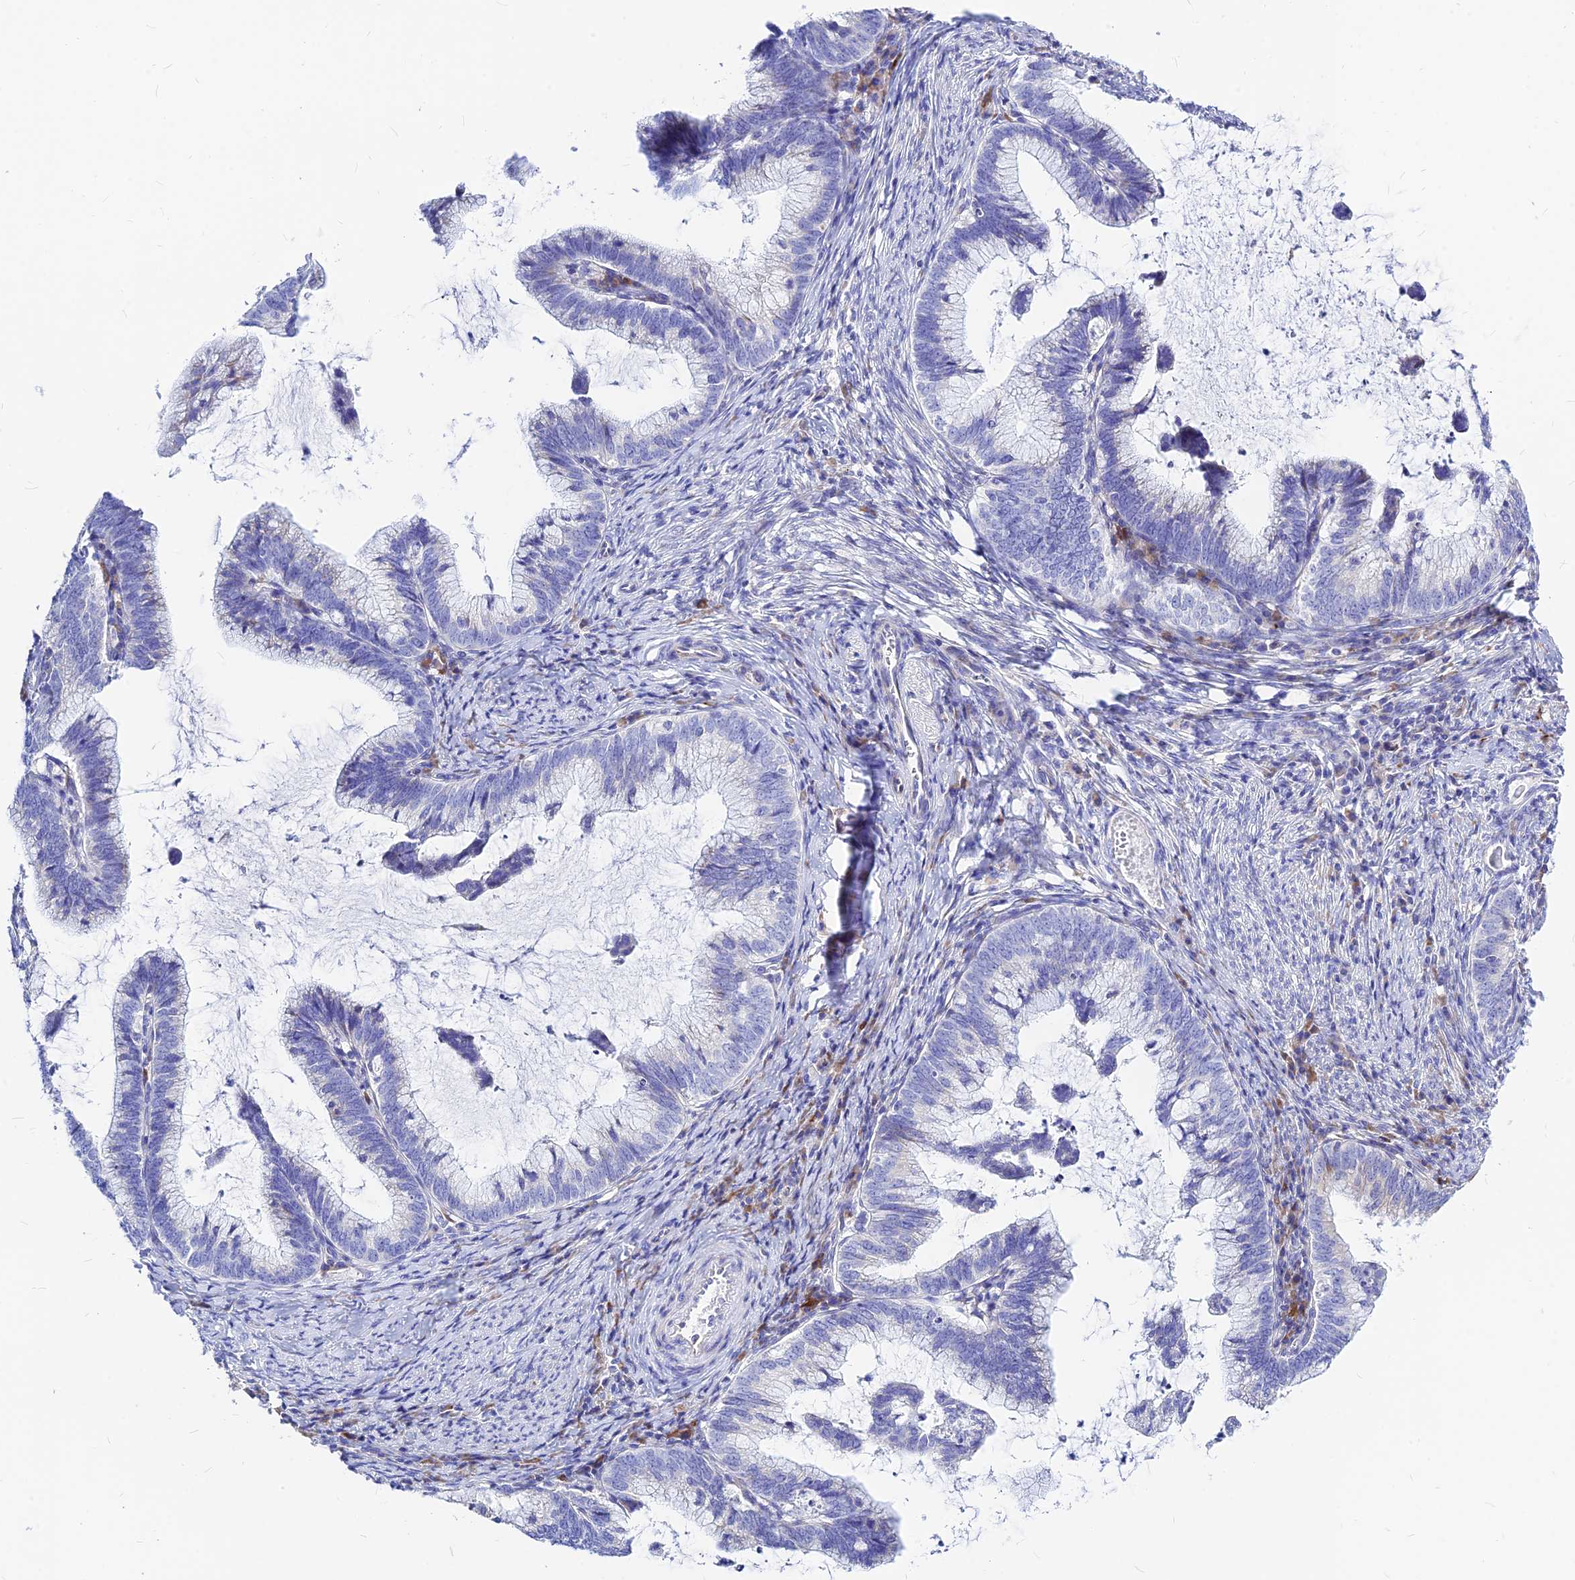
{"staining": {"intensity": "negative", "quantity": "none", "location": "none"}, "tissue": "cervical cancer", "cell_type": "Tumor cells", "image_type": "cancer", "snomed": [{"axis": "morphology", "description": "Adenocarcinoma, NOS"}, {"axis": "topography", "description": "Cervix"}], "caption": "The IHC photomicrograph has no significant staining in tumor cells of adenocarcinoma (cervical) tissue.", "gene": "CNOT6", "patient": {"sex": "female", "age": 36}}